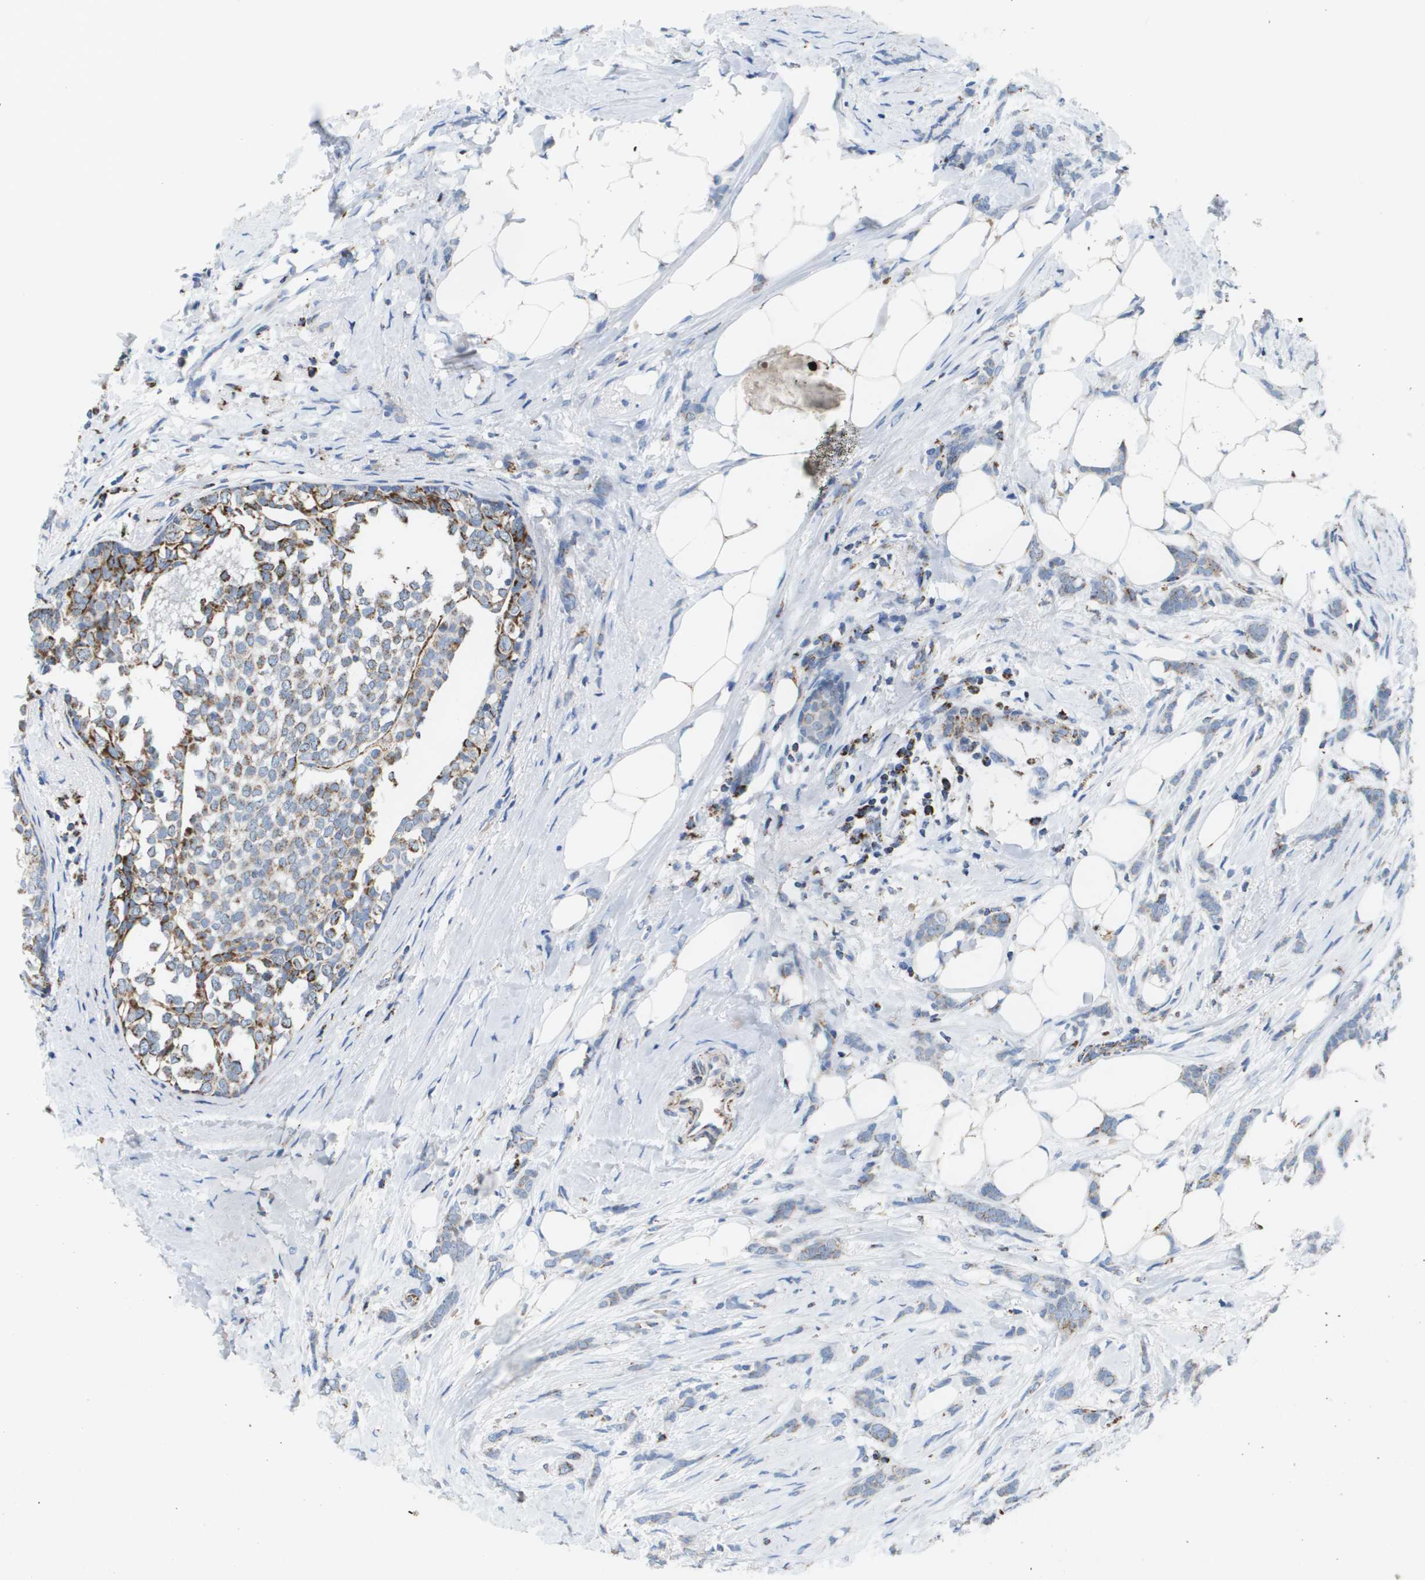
{"staining": {"intensity": "strong", "quantity": "<25%", "location": "cytoplasmic/membranous"}, "tissue": "breast cancer", "cell_type": "Tumor cells", "image_type": "cancer", "snomed": [{"axis": "morphology", "description": "Lobular carcinoma, in situ"}, {"axis": "morphology", "description": "Lobular carcinoma"}, {"axis": "topography", "description": "Breast"}], "caption": "Breast lobular carcinoma in situ was stained to show a protein in brown. There is medium levels of strong cytoplasmic/membranous expression in about <25% of tumor cells. (DAB IHC with brightfield microscopy, high magnification).", "gene": "ATP5F1B", "patient": {"sex": "female", "age": 41}}